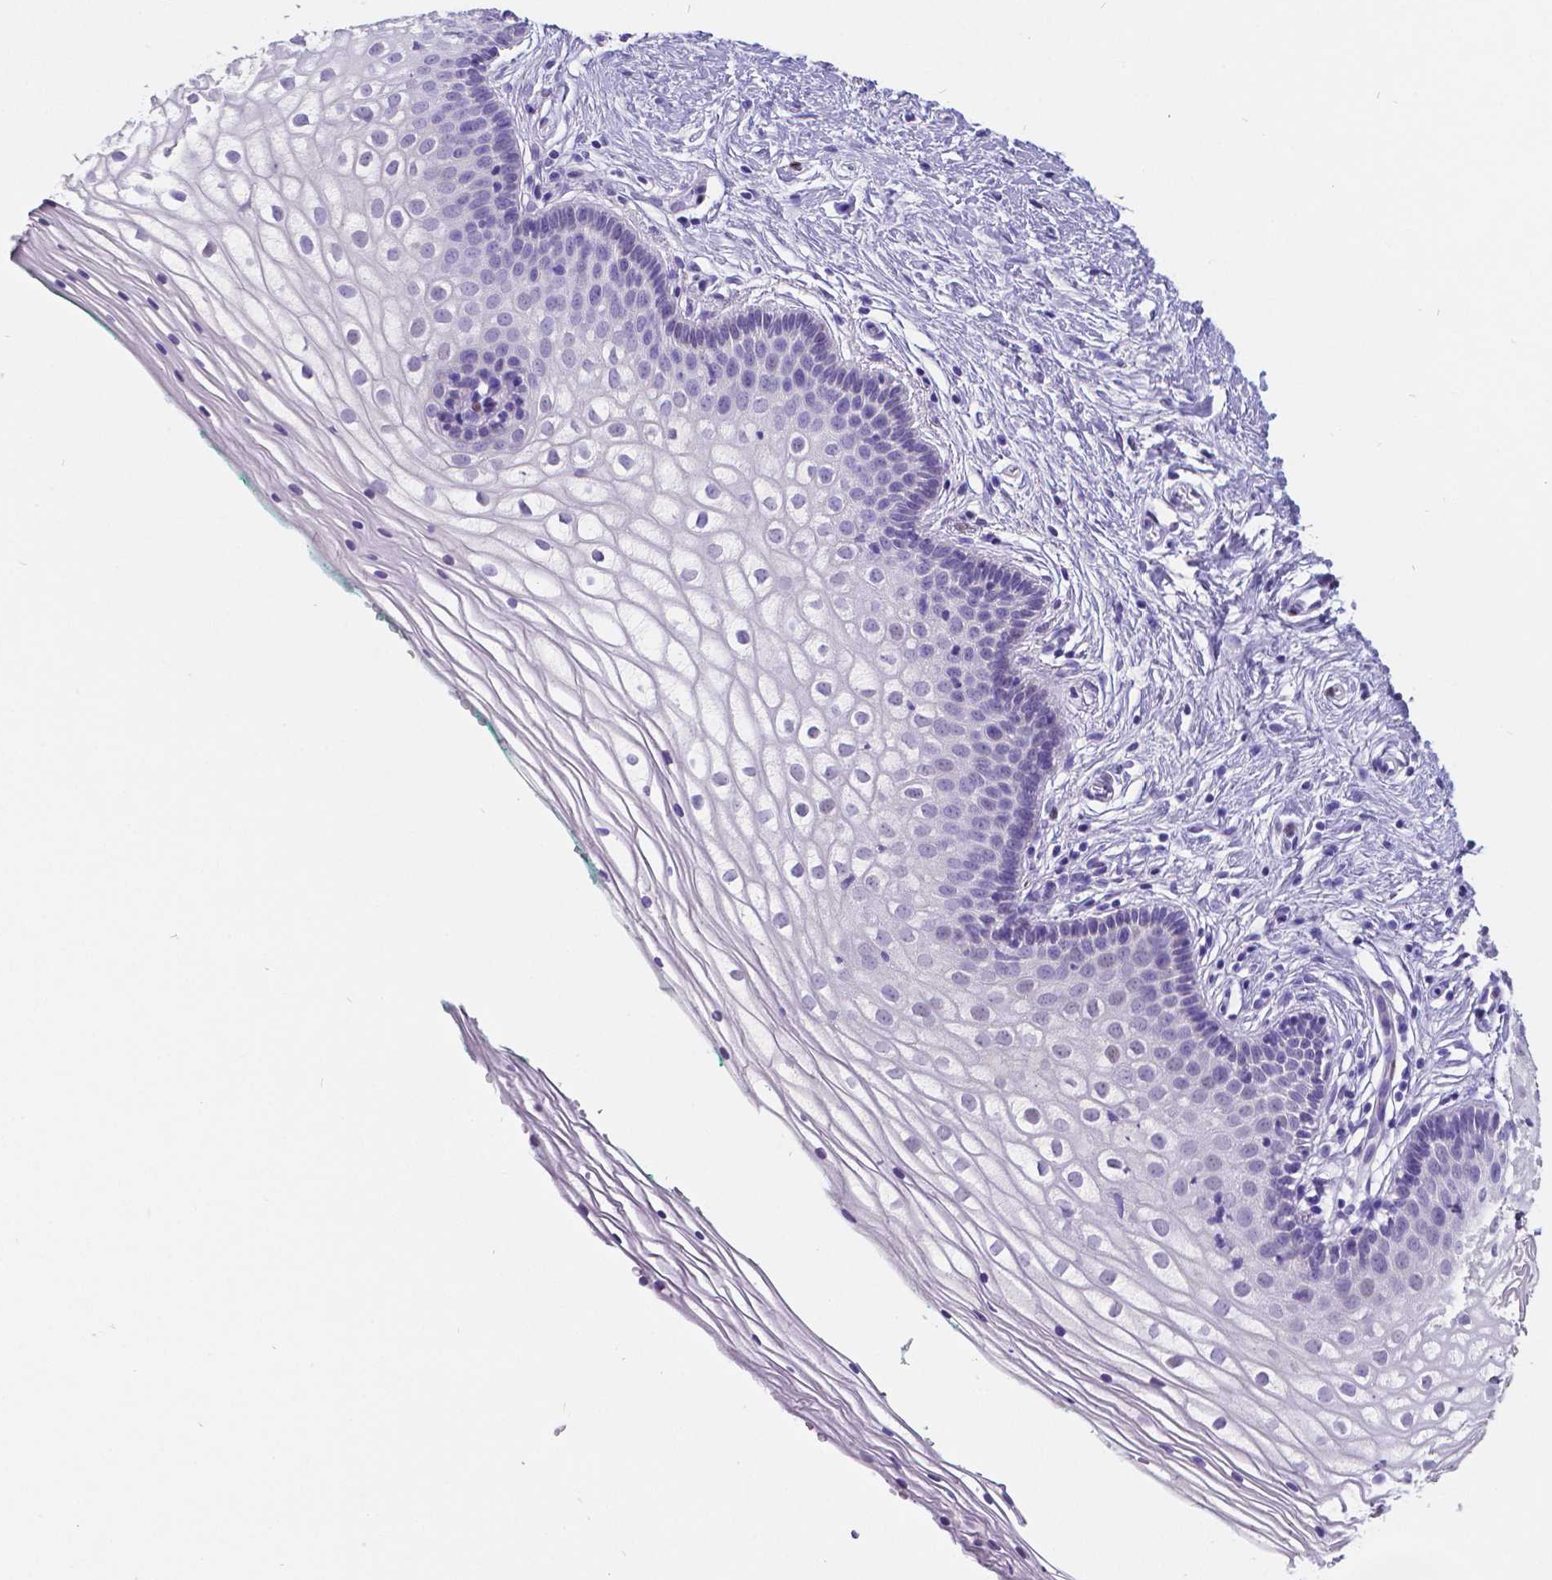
{"staining": {"intensity": "negative", "quantity": "none", "location": "none"}, "tissue": "vagina", "cell_type": "Squamous epithelial cells", "image_type": "normal", "snomed": [{"axis": "morphology", "description": "Normal tissue, NOS"}, {"axis": "topography", "description": "Vagina"}], "caption": "A high-resolution histopathology image shows IHC staining of normal vagina, which demonstrates no significant expression in squamous epithelial cells. The staining is performed using DAB (3,3'-diaminobenzidine) brown chromogen with nuclei counter-stained in using hematoxylin.", "gene": "SATB2", "patient": {"sex": "female", "age": 36}}